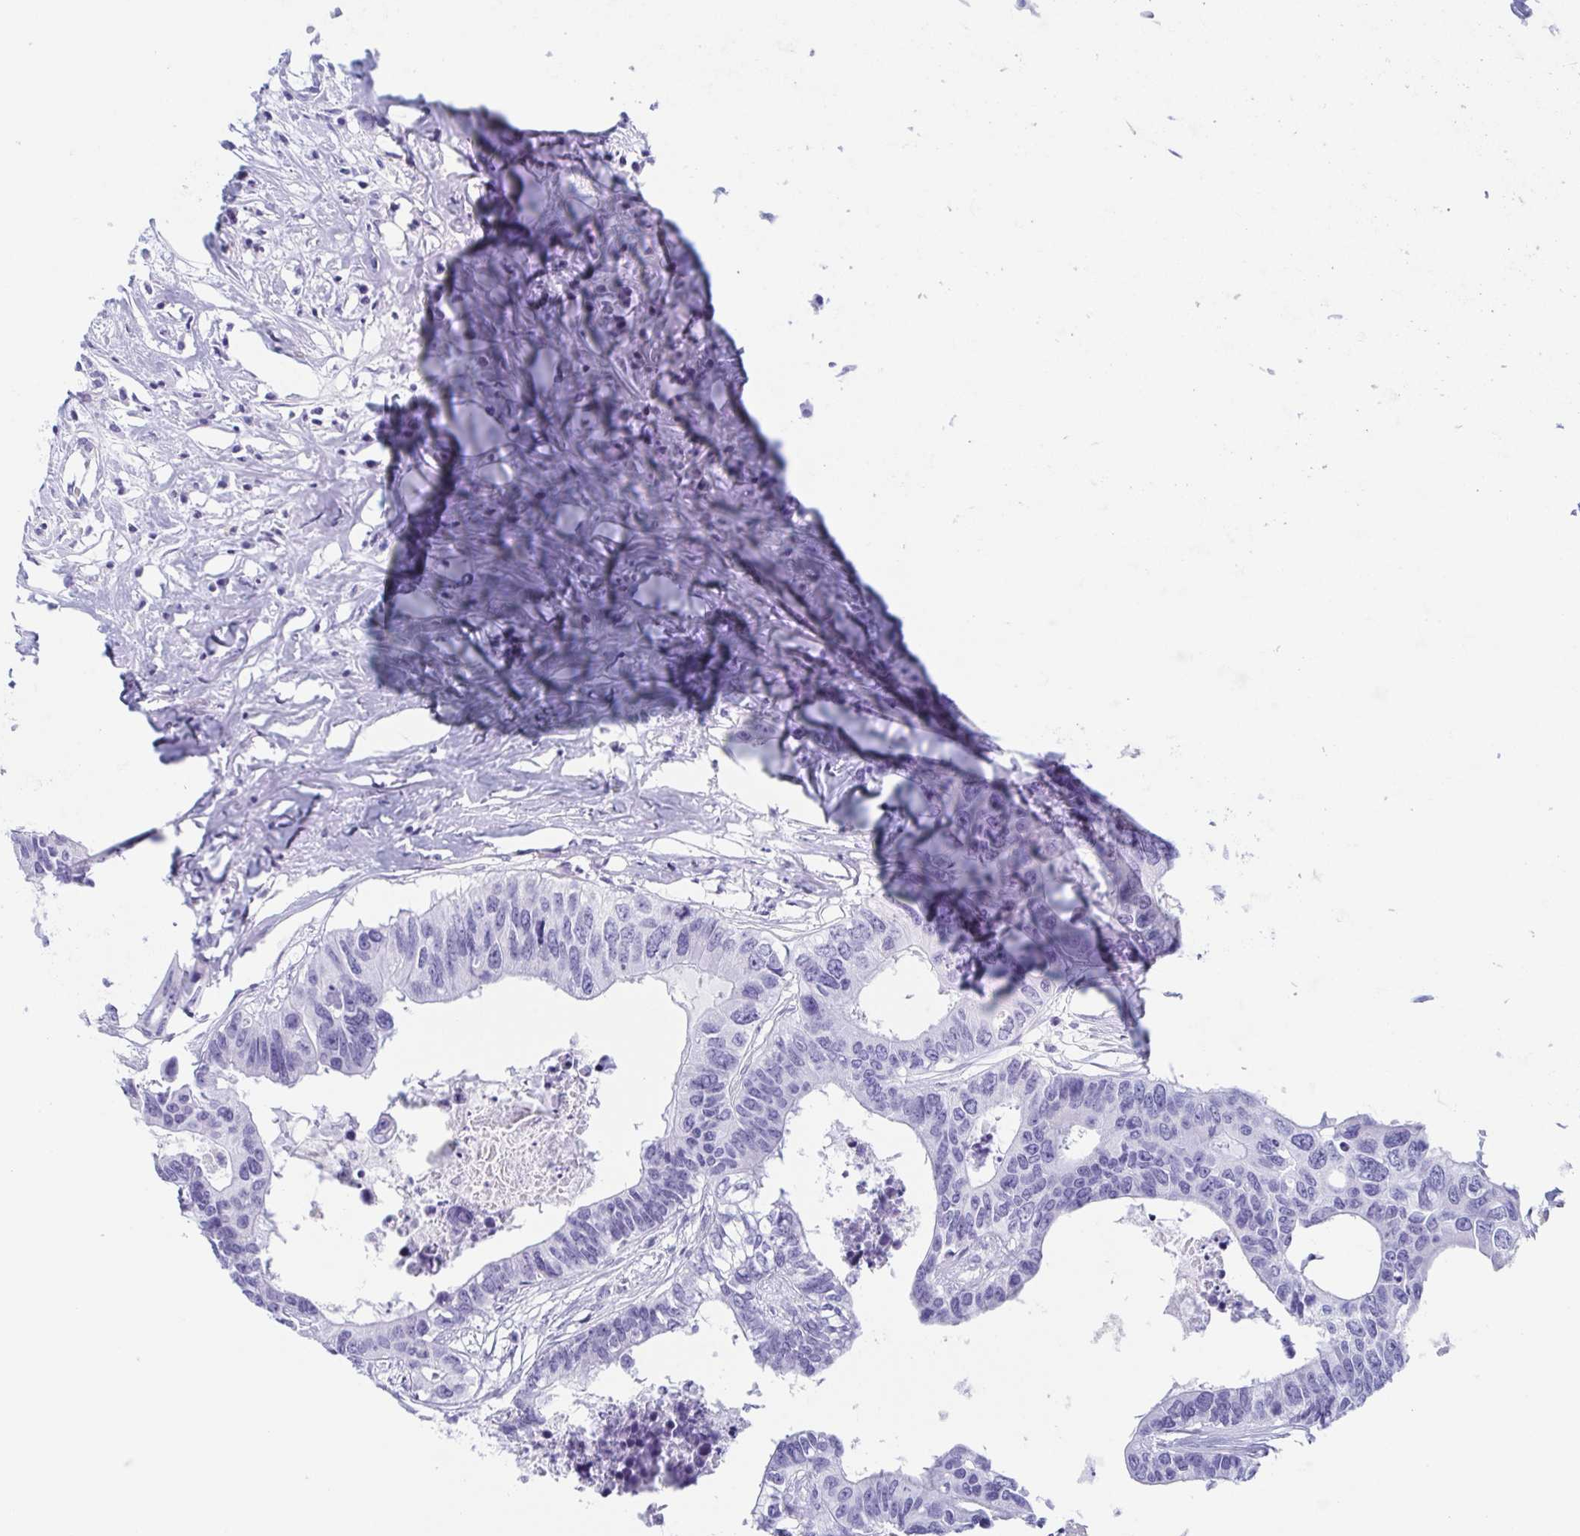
{"staining": {"intensity": "negative", "quantity": "none", "location": "none"}, "tissue": "colorectal cancer", "cell_type": "Tumor cells", "image_type": "cancer", "snomed": [{"axis": "morphology", "description": "Adenocarcinoma, NOS"}, {"axis": "topography", "description": "Rectum"}], "caption": "Tumor cells show no significant protein expression in colorectal cancer.", "gene": "LYRM2", "patient": {"sex": "male", "age": 57}}